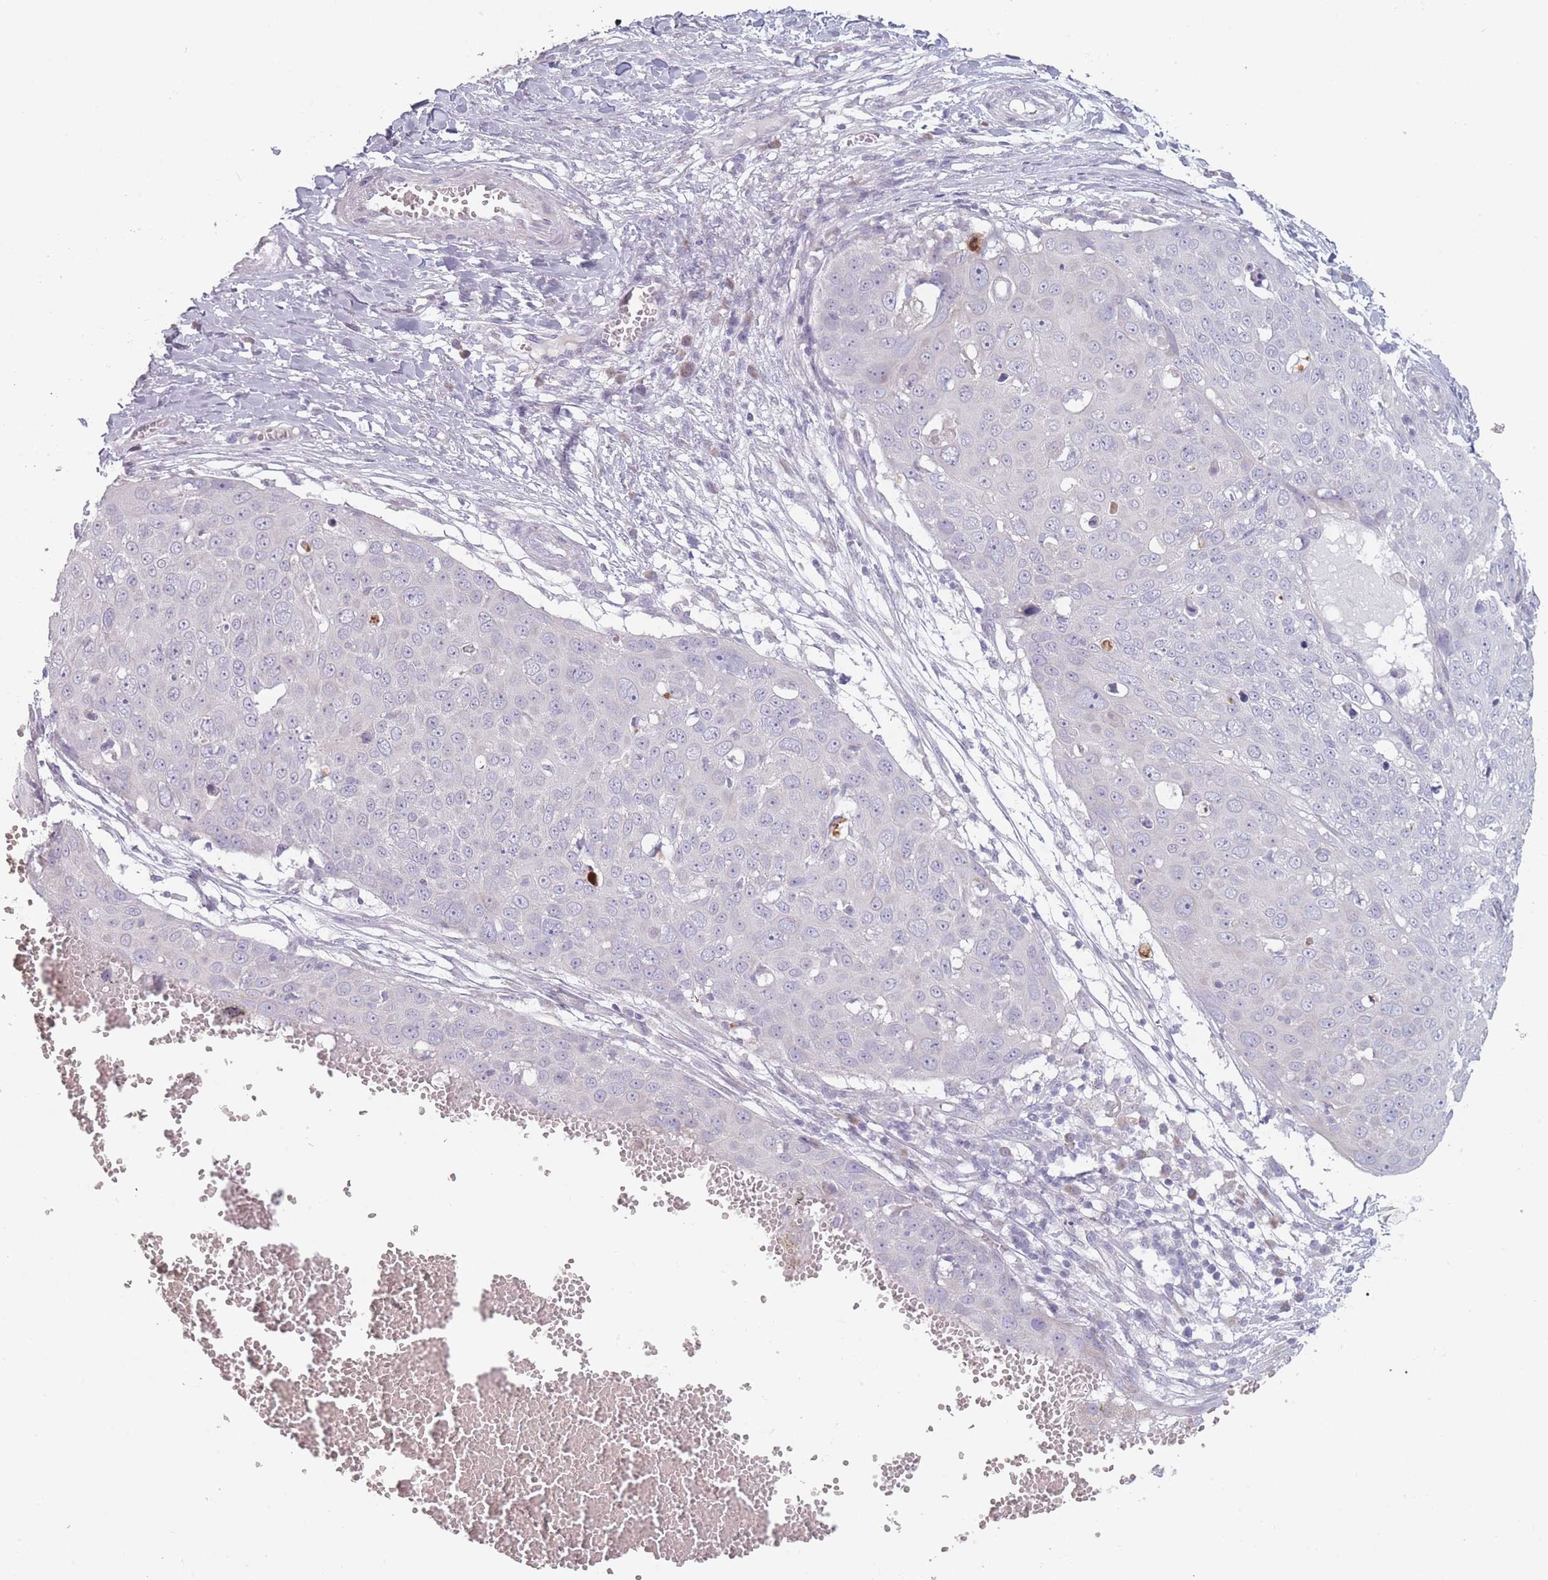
{"staining": {"intensity": "negative", "quantity": "none", "location": "none"}, "tissue": "skin cancer", "cell_type": "Tumor cells", "image_type": "cancer", "snomed": [{"axis": "morphology", "description": "Squamous cell carcinoma, NOS"}, {"axis": "topography", "description": "Skin"}], "caption": "The micrograph reveals no staining of tumor cells in squamous cell carcinoma (skin).", "gene": "RASL10B", "patient": {"sex": "male", "age": 71}}